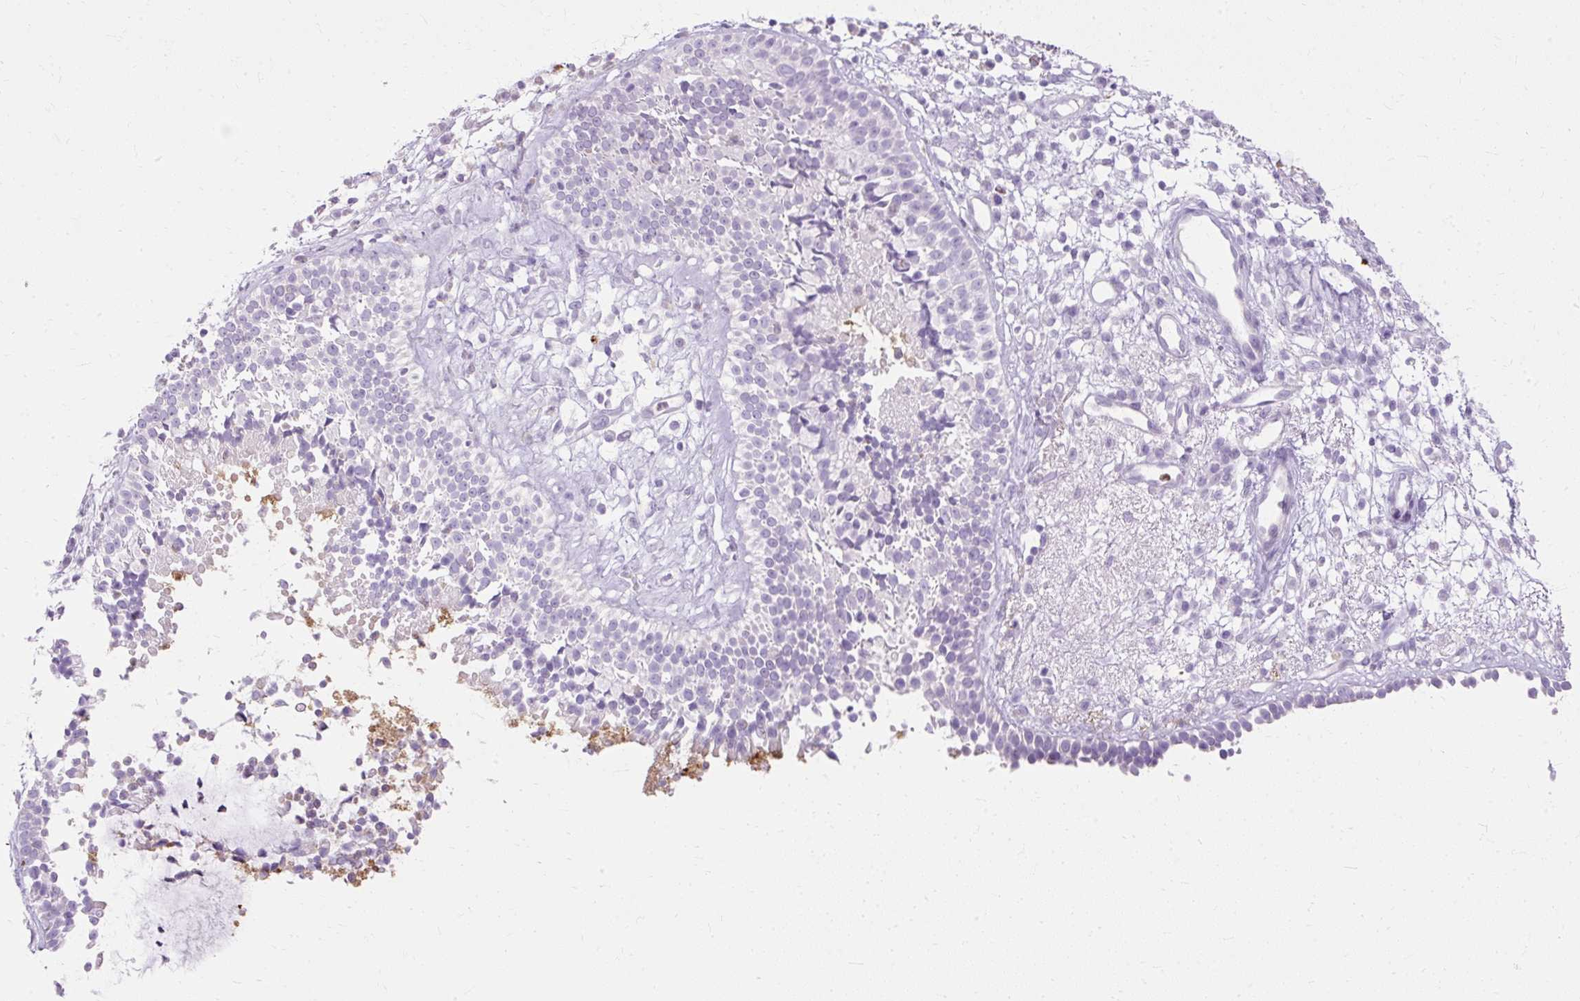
{"staining": {"intensity": "moderate", "quantity": "<25%", "location": "cytoplasmic/membranous"}, "tissue": "nasopharynx", "cell_type": "Respiratory epithelial cells", "image_type": "normal", "snomed": [{"axis": "morphology", "description": "Normal tissue, NOS"}, {"axis": "topography", "description": "Nasopharynx"}], "caption": "Immunohistochemistry micrograph of unremarkable nasopharynx: human nasopharynx stained using immunohistochemistry (IHC) demonstrates low levels of moderate protein expression localized specifically in the cytoplasmic/membranous of respiratory epithelial cells, appearing as a cytoplasmic/membranous brown color.", "gene": "HSD11B1", "patient": {"sex": "male", "age": 21}}